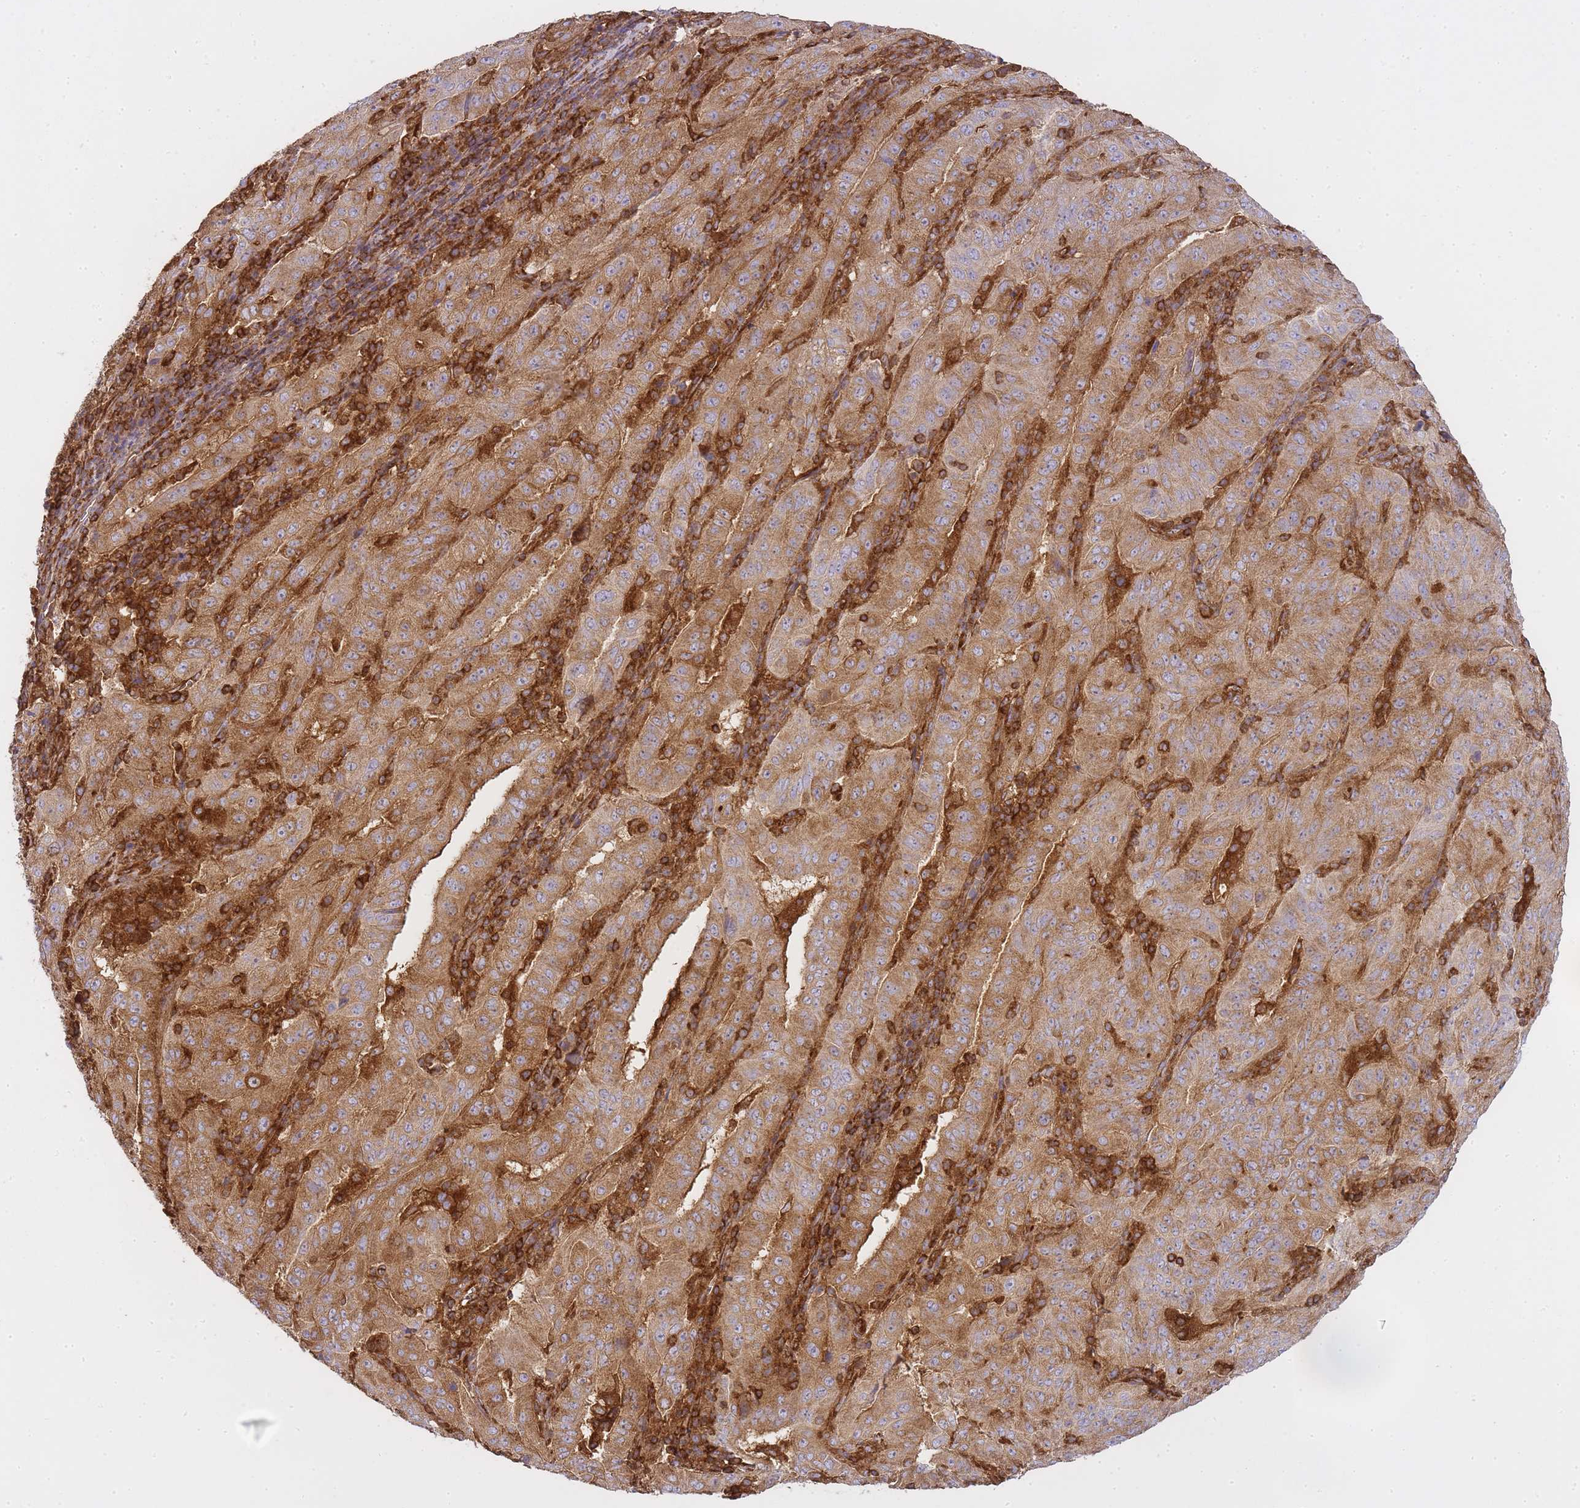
{"staining": {"intensity": "moderate", "quantity": ">75%", "location": "cytoplasmic/membranous"}, "tissue": "pancreatic cancer", "cell_type": "Tumor cells", "image_type": "cancer", "snomed": [{"axis": "morphology", "description": "Adenocarcinoma, NOS"}, {"axis": "topography", "description": "Pancreas"}], "caption": "Protein expression analysis of pancreatic adenocarcinoma shows moderate cytoplasmic/membranous staining in about >75% of tumor cells. (DAB (3,3'-diaminobenzidine) = brown stain, brightfield microscopy at high magnification).", "gene": "MSN", "patient": {"sex": "male", "age": 63}}